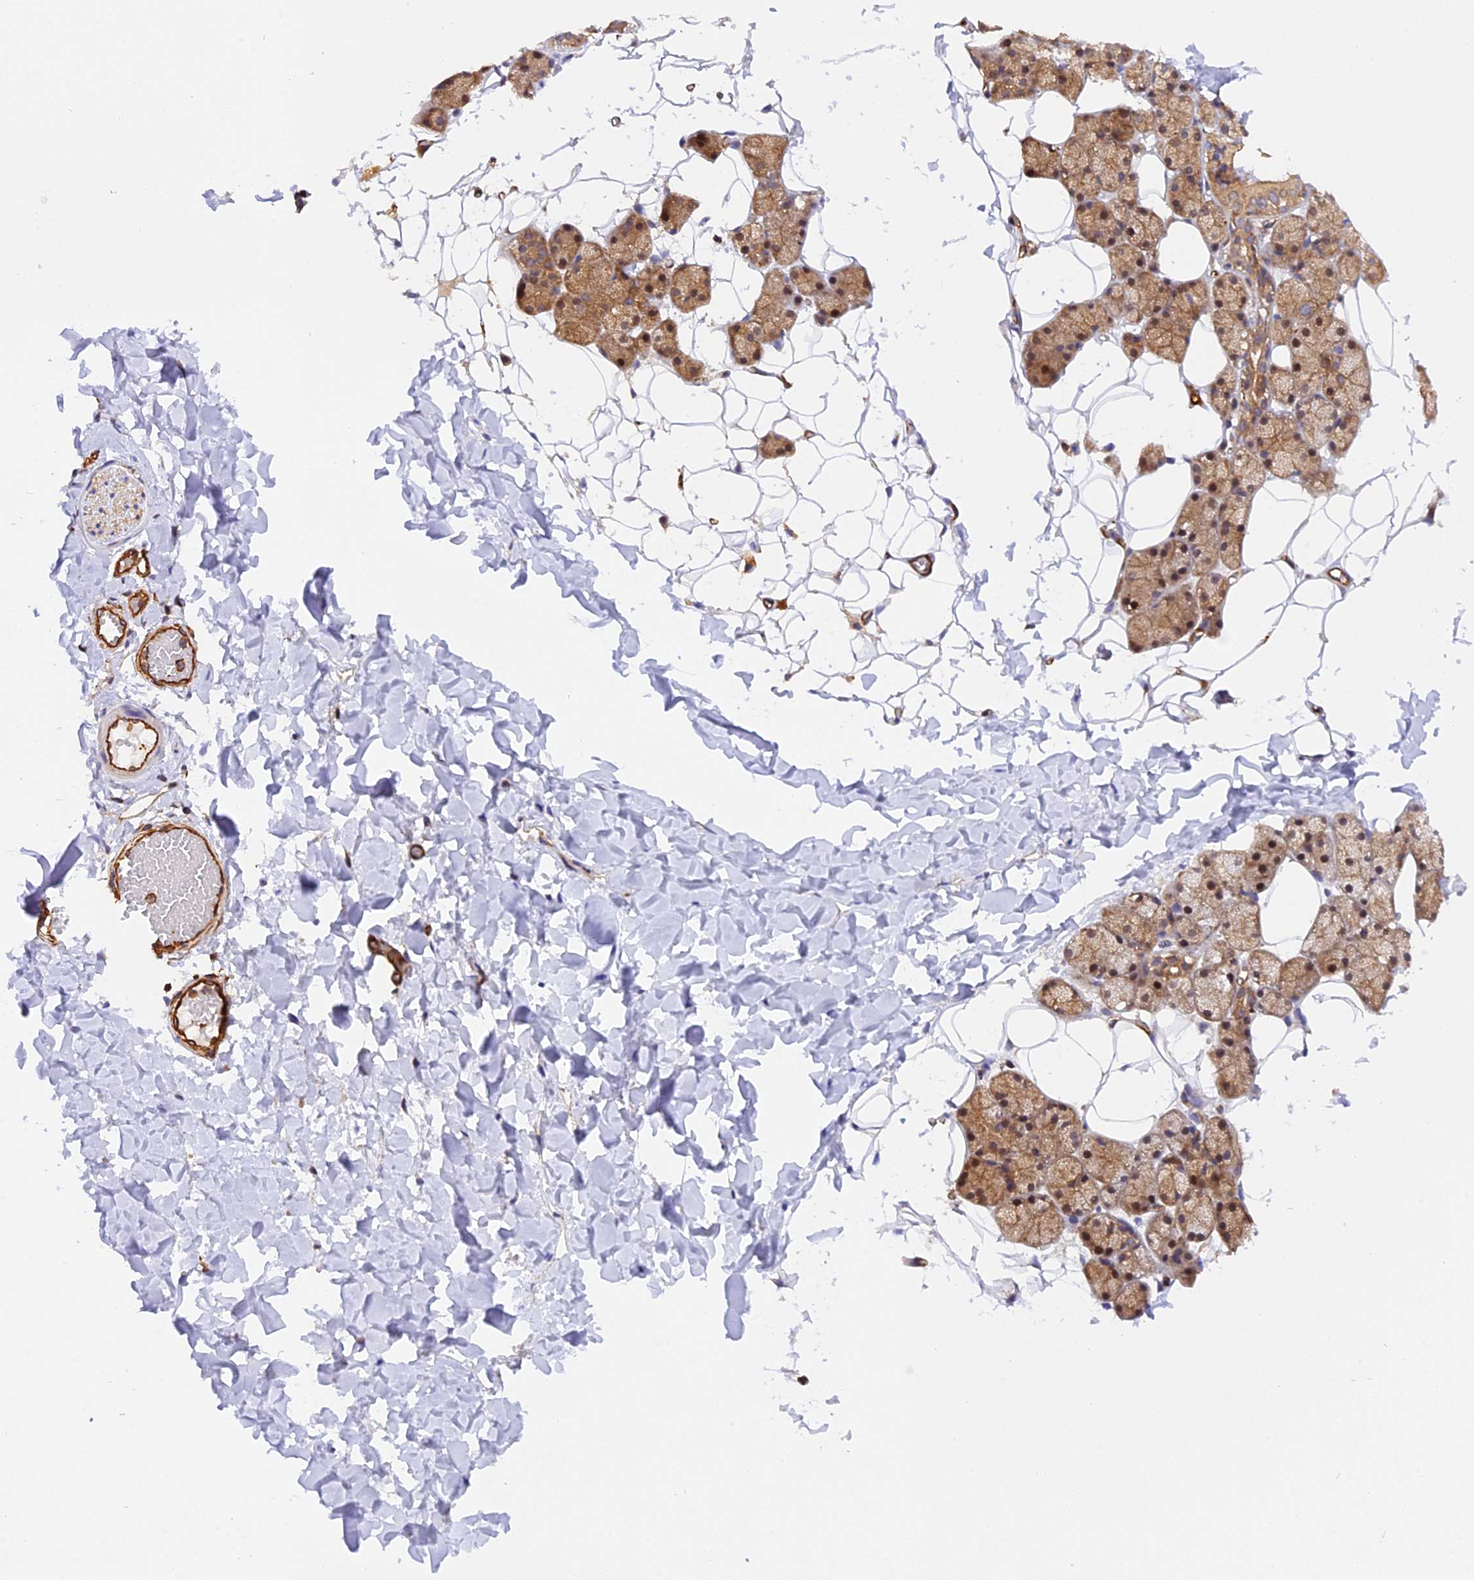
{"staining": {"intensity": "moderate", "quantity": ">75%", "location": "cytoplasmic/membranous,nuclear"}, "tissue": "salivary gland", "cell_type": "Glandular cells", "image_type": "normal", "snomed": [{"axis": "morphology", "description": "Normal tissue, NOS"}, {"axis": "topography", "description": "Salivary gland"}], "caption": "DAB (3,3'-diaminobenzidine) immunohistochemical staining of normal salivary gland exhibits moderate cytoplasmic/membranous,nuclear protein positivity in about >75% of glandular cells.", "gene": "C5orf22", "patient": {"sex": "female", "age": 33}}